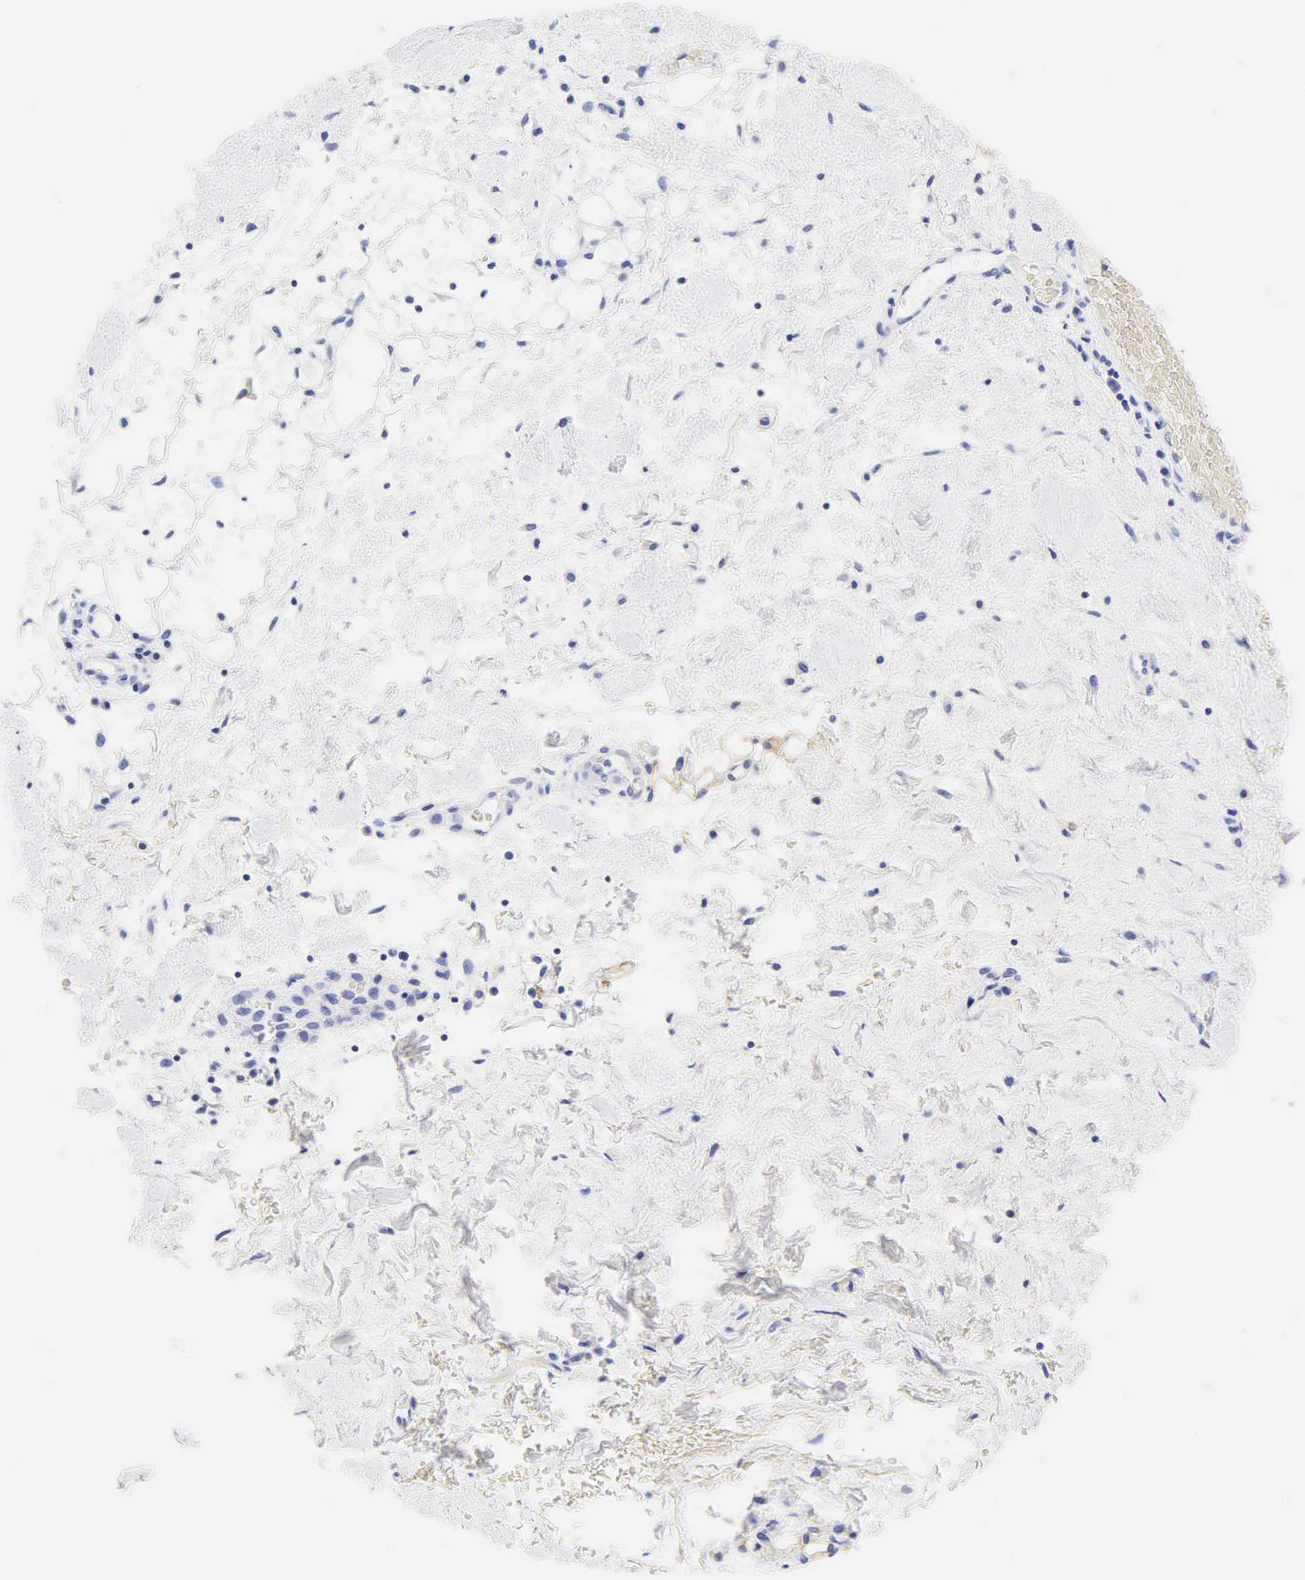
{"staining": {"intensity": "negative", "quantity": "none", "location": "none"}, "tissue": "skin cancer", "cell_type": "Tumor cells", "image_type": "cancer", "snomed": [{"axis": "morphology", "description": "Squamous cell carcinoma, NOS"}, {"axis": "topography", "description": "Skin"}], "caption": "There is no significant expression in tumor cells of skin squamous cell carcinoma.", "gene": "DES", "patient": {"sex": "male", "age": 84}}